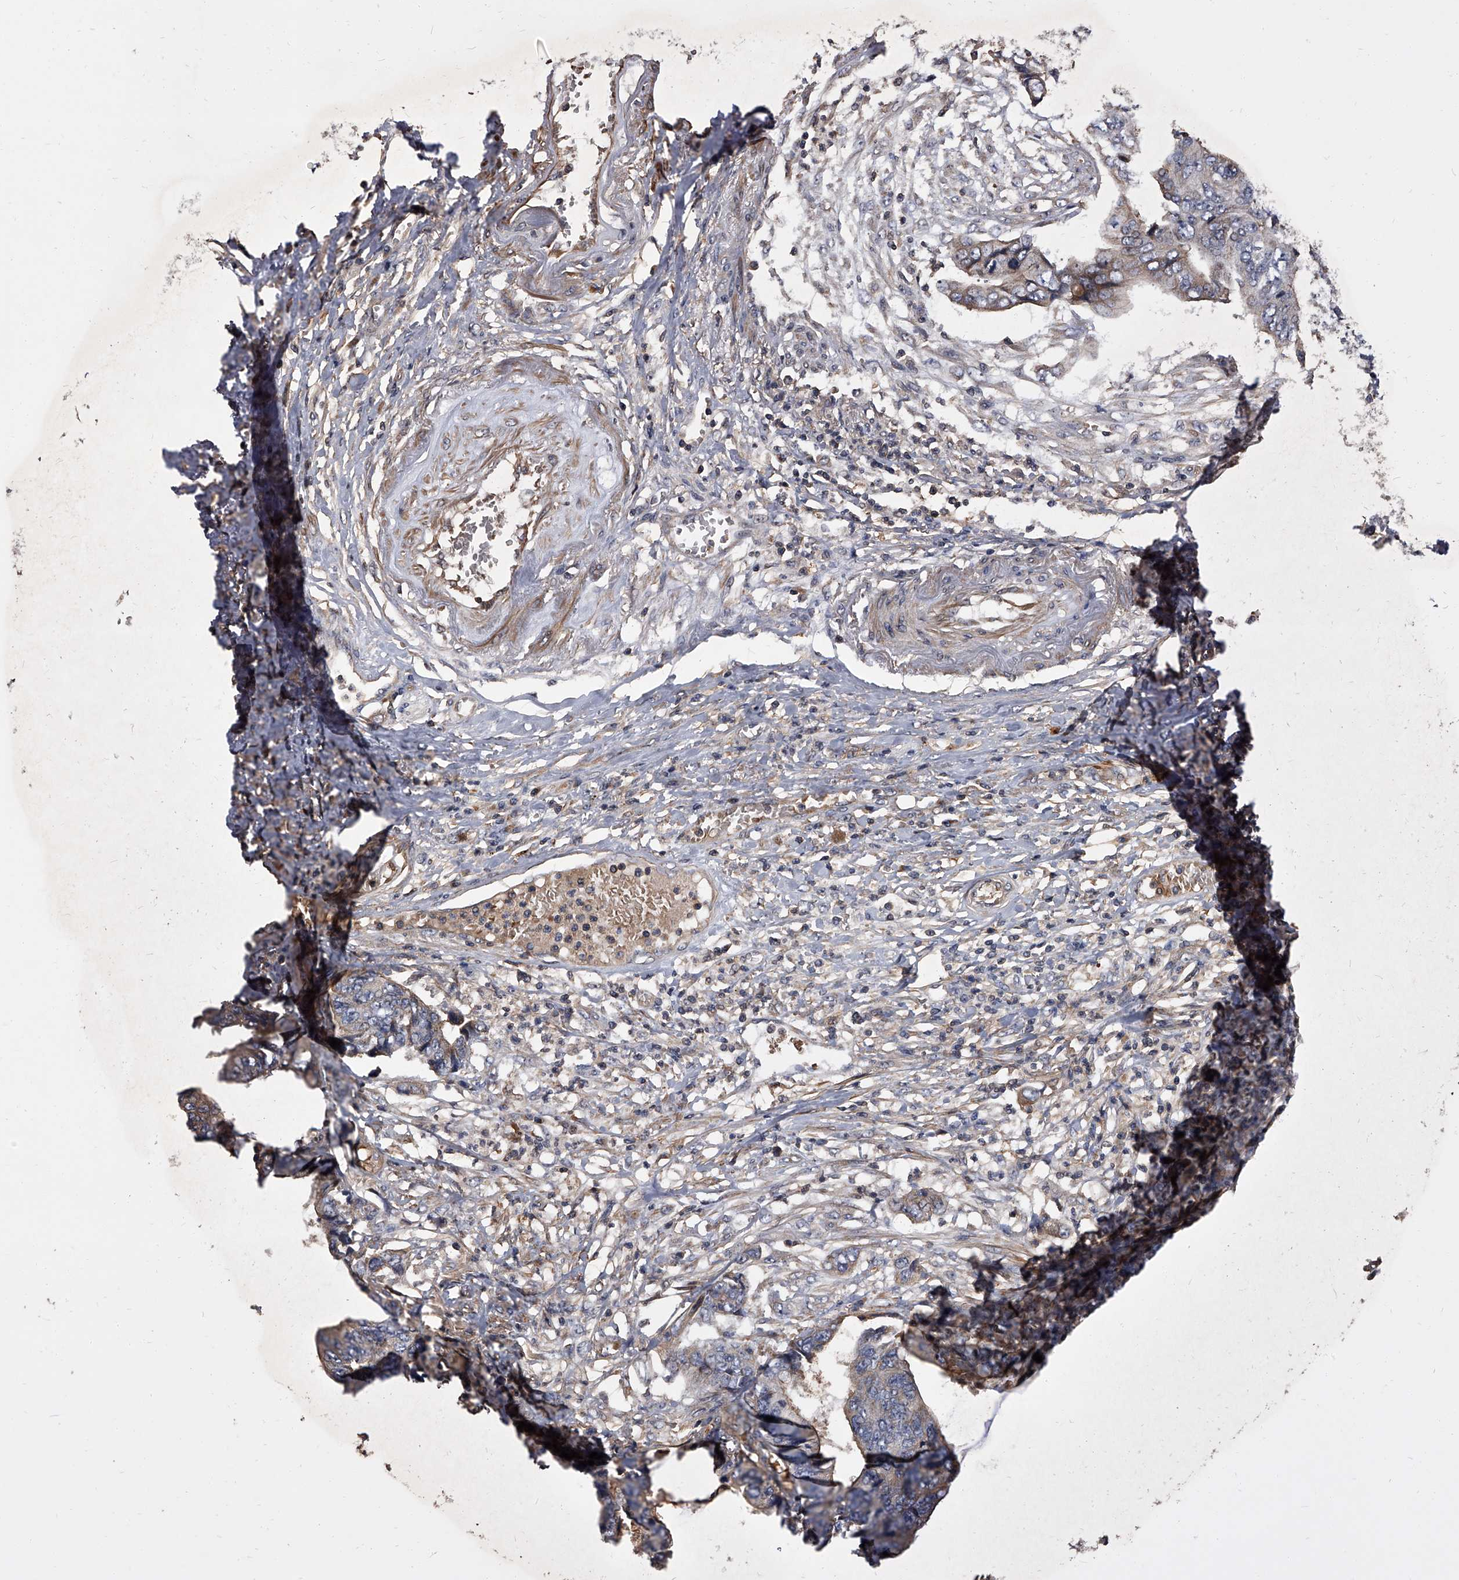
{"staining": {"intensity": "moderate", "quantity": "25%-75%", "location": "cytoplasmic/membranous"}, "tissue": "colorectal cancer", "cell_type": "Tumor cells", "image_type": "cancer", "snomed": [{"axis": "morphology", "description": "Adenocarcinoma, NOS"}, {"axis": "topography", "description": "Rectum"}], "caption": "Colorectal adenocarcinoma was stained to show a protein in brown. There is medium levels of moderate cytoplasmic/membranous staining in approximately 25%-75% of tumor cells.", "gene": "STK36", "patient": {"sex": "male", "age": 84}}